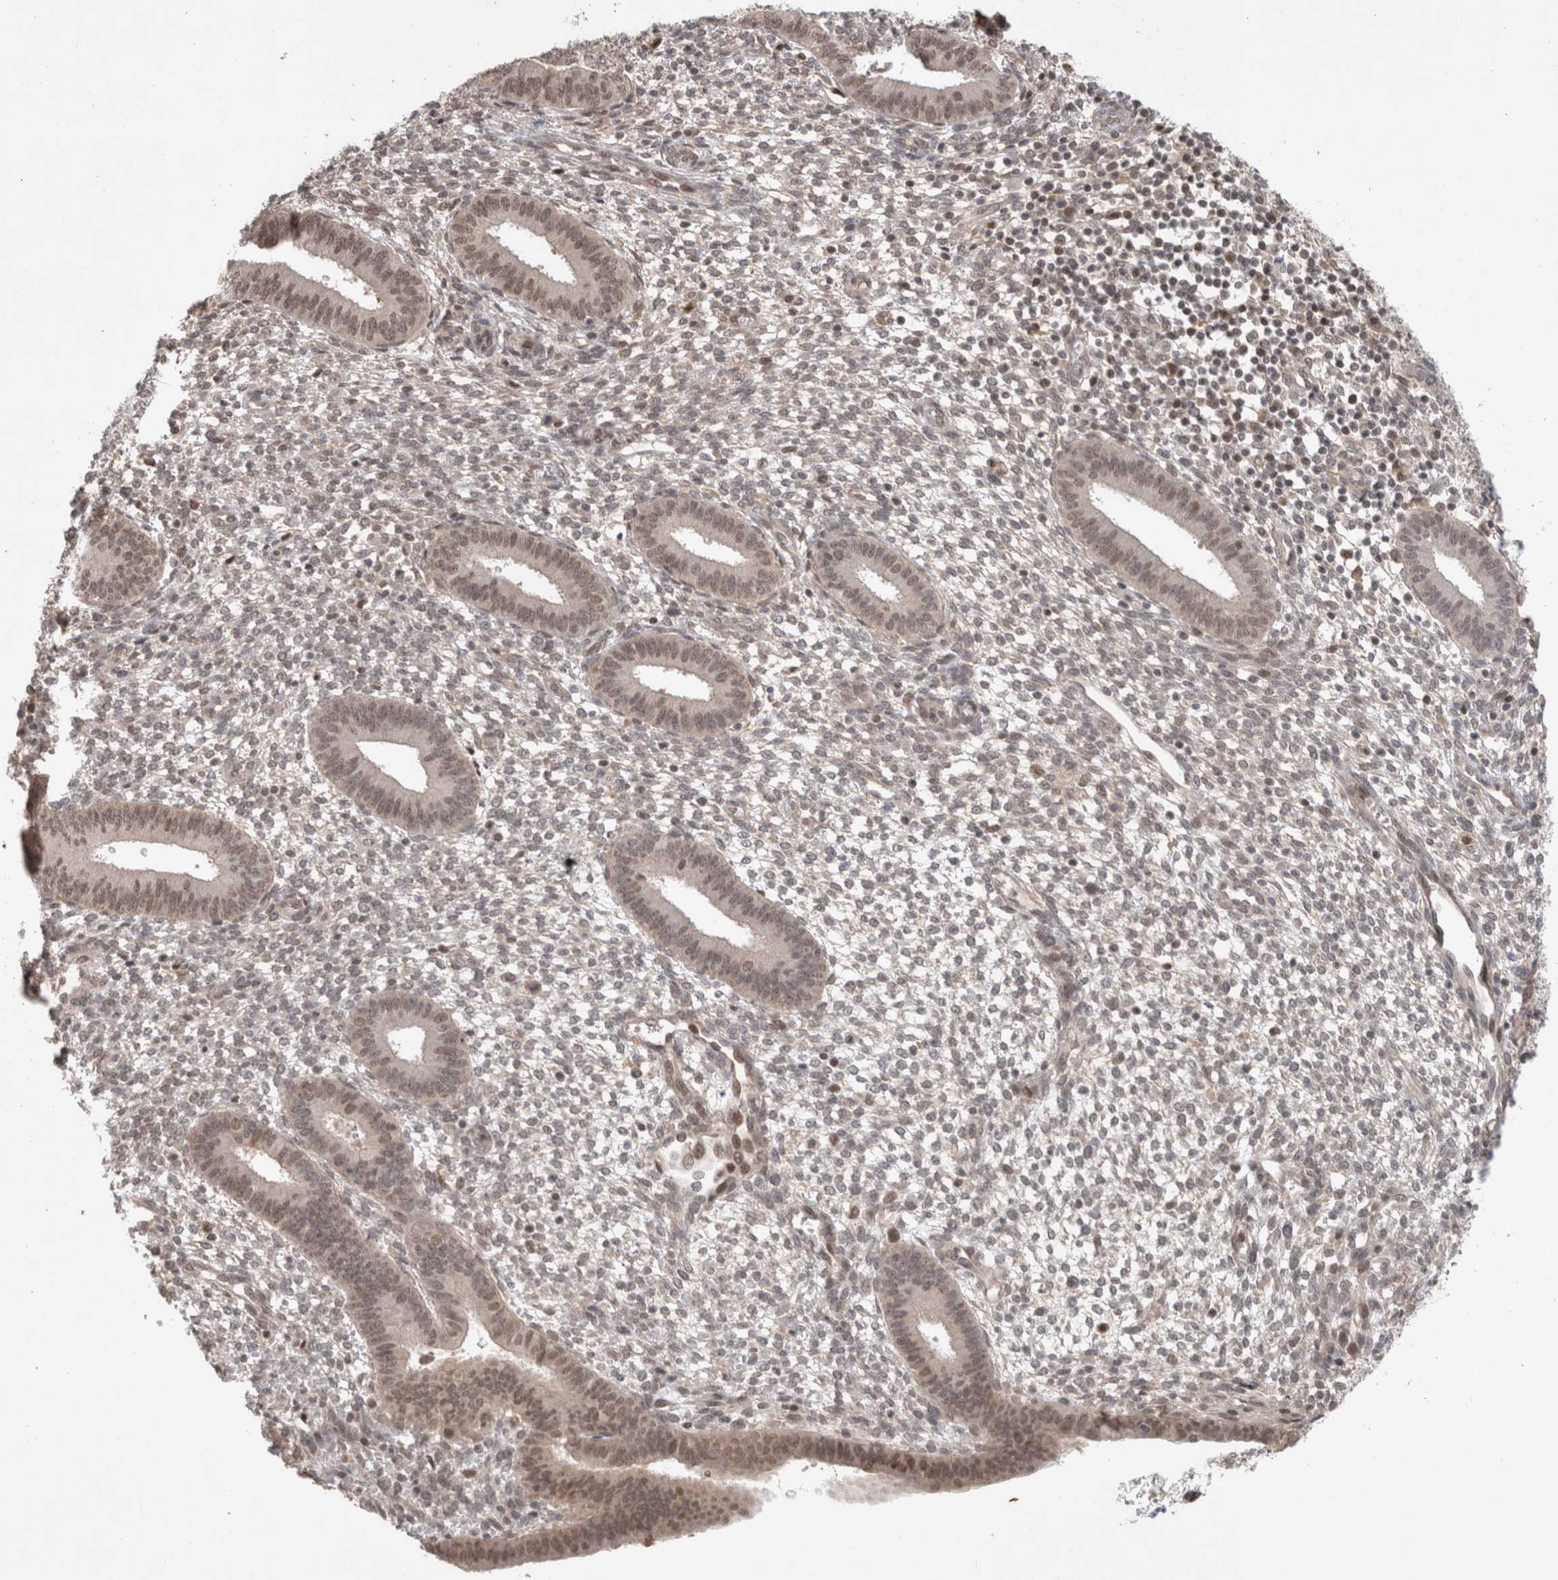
{"staining": {"intensity": "negative", "quantity": "none", "location": "none"}, "tissue": "endometrium", "cell_type": "Cells in endometrial stroma", "image_type": "normal", "snomed": [{"axis": "morphology", "description": "Normal tissue, NOS"}, {"axis": "topography", "description": "Endometrium"}], "caption": "The immunohistochemistry (IHC) histopathology image has no significant positivity in cells in endometrial stroma of endometrium. Brightfield microscopy of immunohistochemistry (IHC) stained with DAB (3,3'-diaminobenzidine) (brown) and hematoxylin (blue), captured at high magnification.", "gene": "SYDE2", "patient": {"sex": "female", "age": 46}}